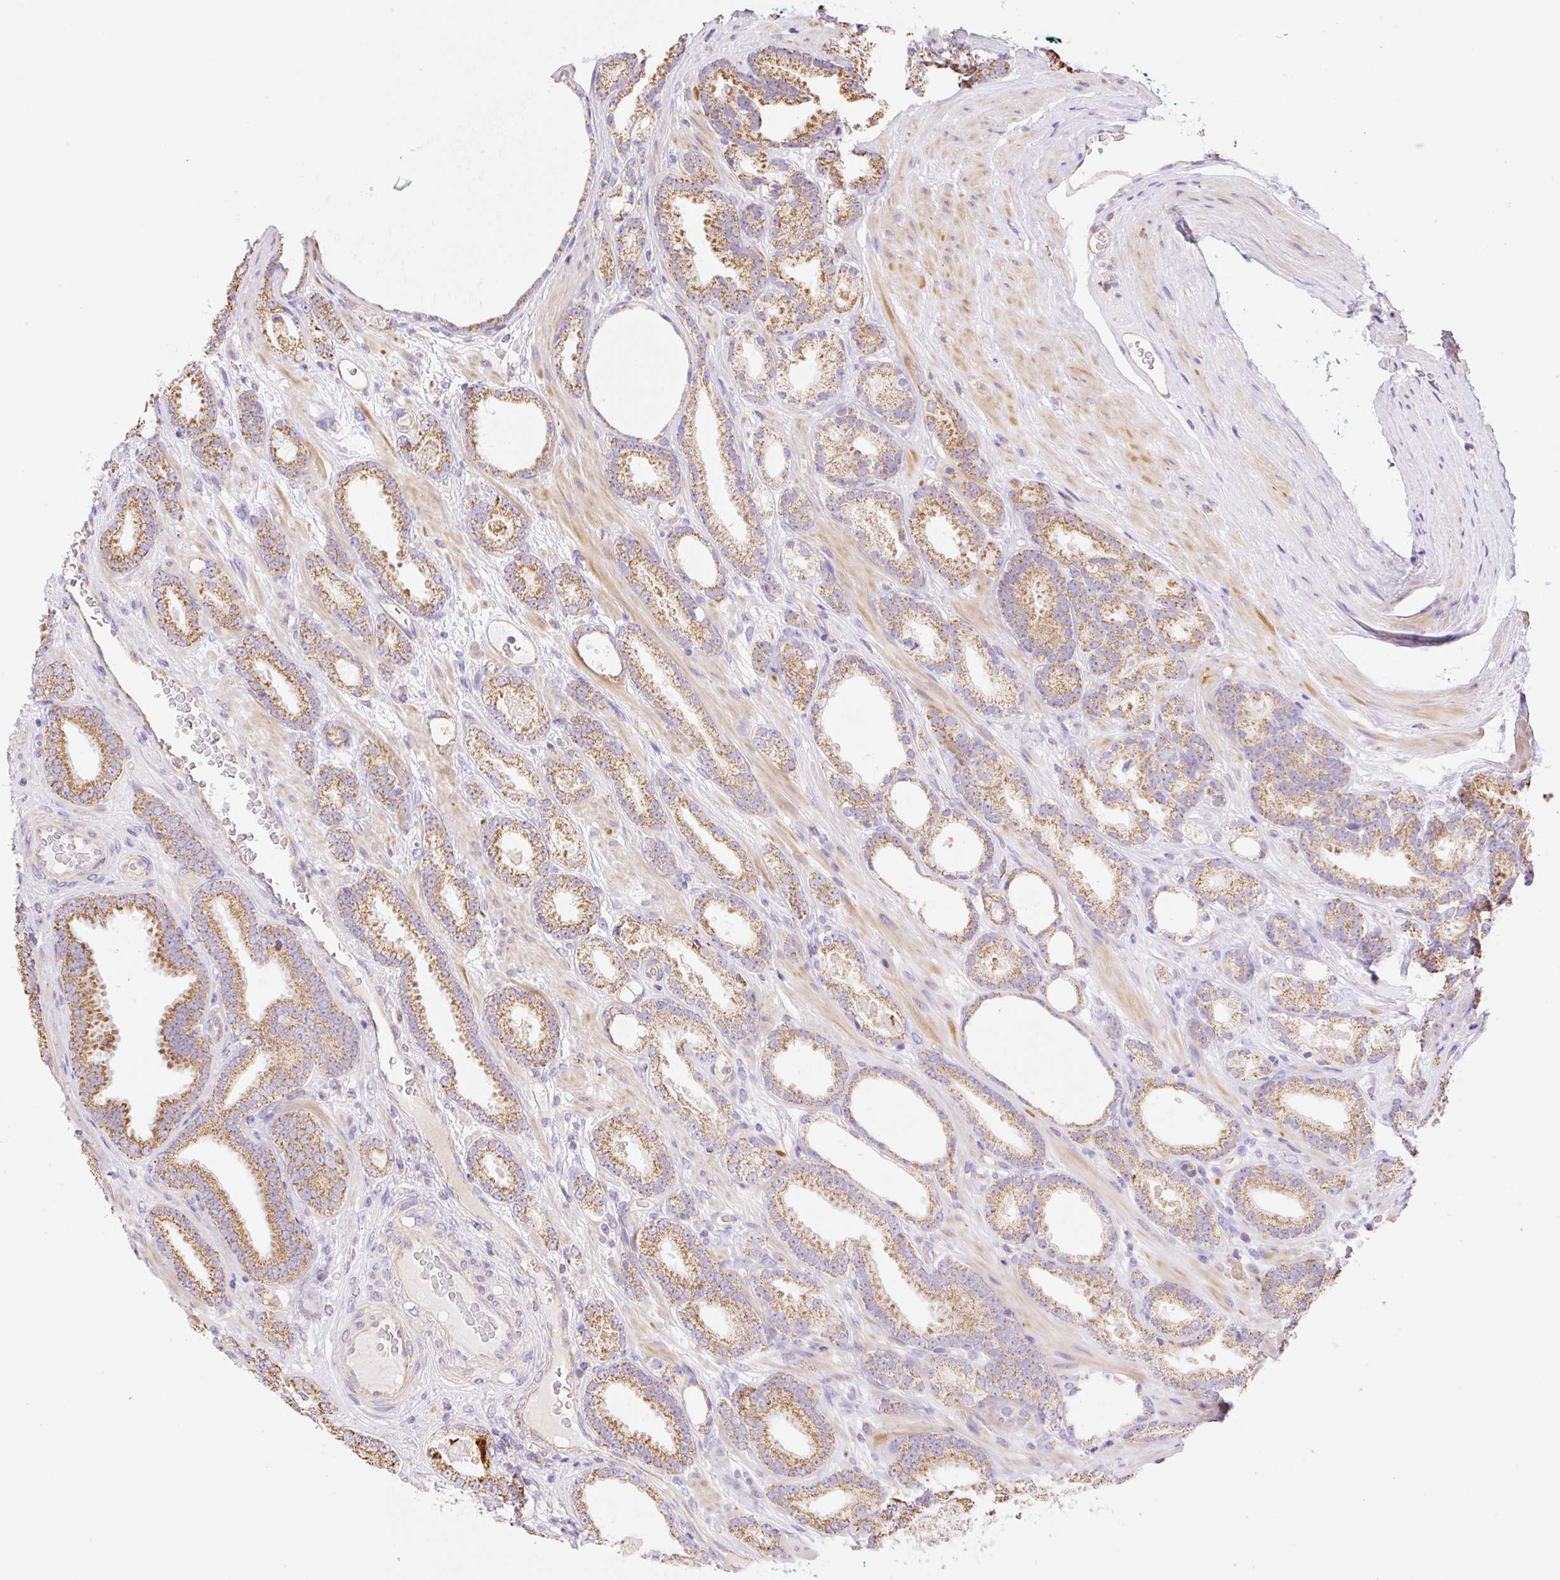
{"staining": {"intensity": "moderate", "quantity": ">75%", "location": "cytoplasmic/membranous"}, "tissue": "prostate cancer", "cell_type": "Tumor cells", "image_type": "cancer", "snomed": [{"axis": "morphology", "description": "Adenocarcinoma, Low grade"}, {"axis": "topography", "description": "Prostate"}], "caption": "High-magnification brightfield microscopy of prostate cancer stained with DAB (3,3'-diaminobenzidine) (brown) and counterstained with hematoxylin (blue). tumor cells exhibit moderate cytoplasmic/membranous expression is present in about>75% of cells.", "gene": "ESAM", "patient": {"sex": "male", "age": 61}}